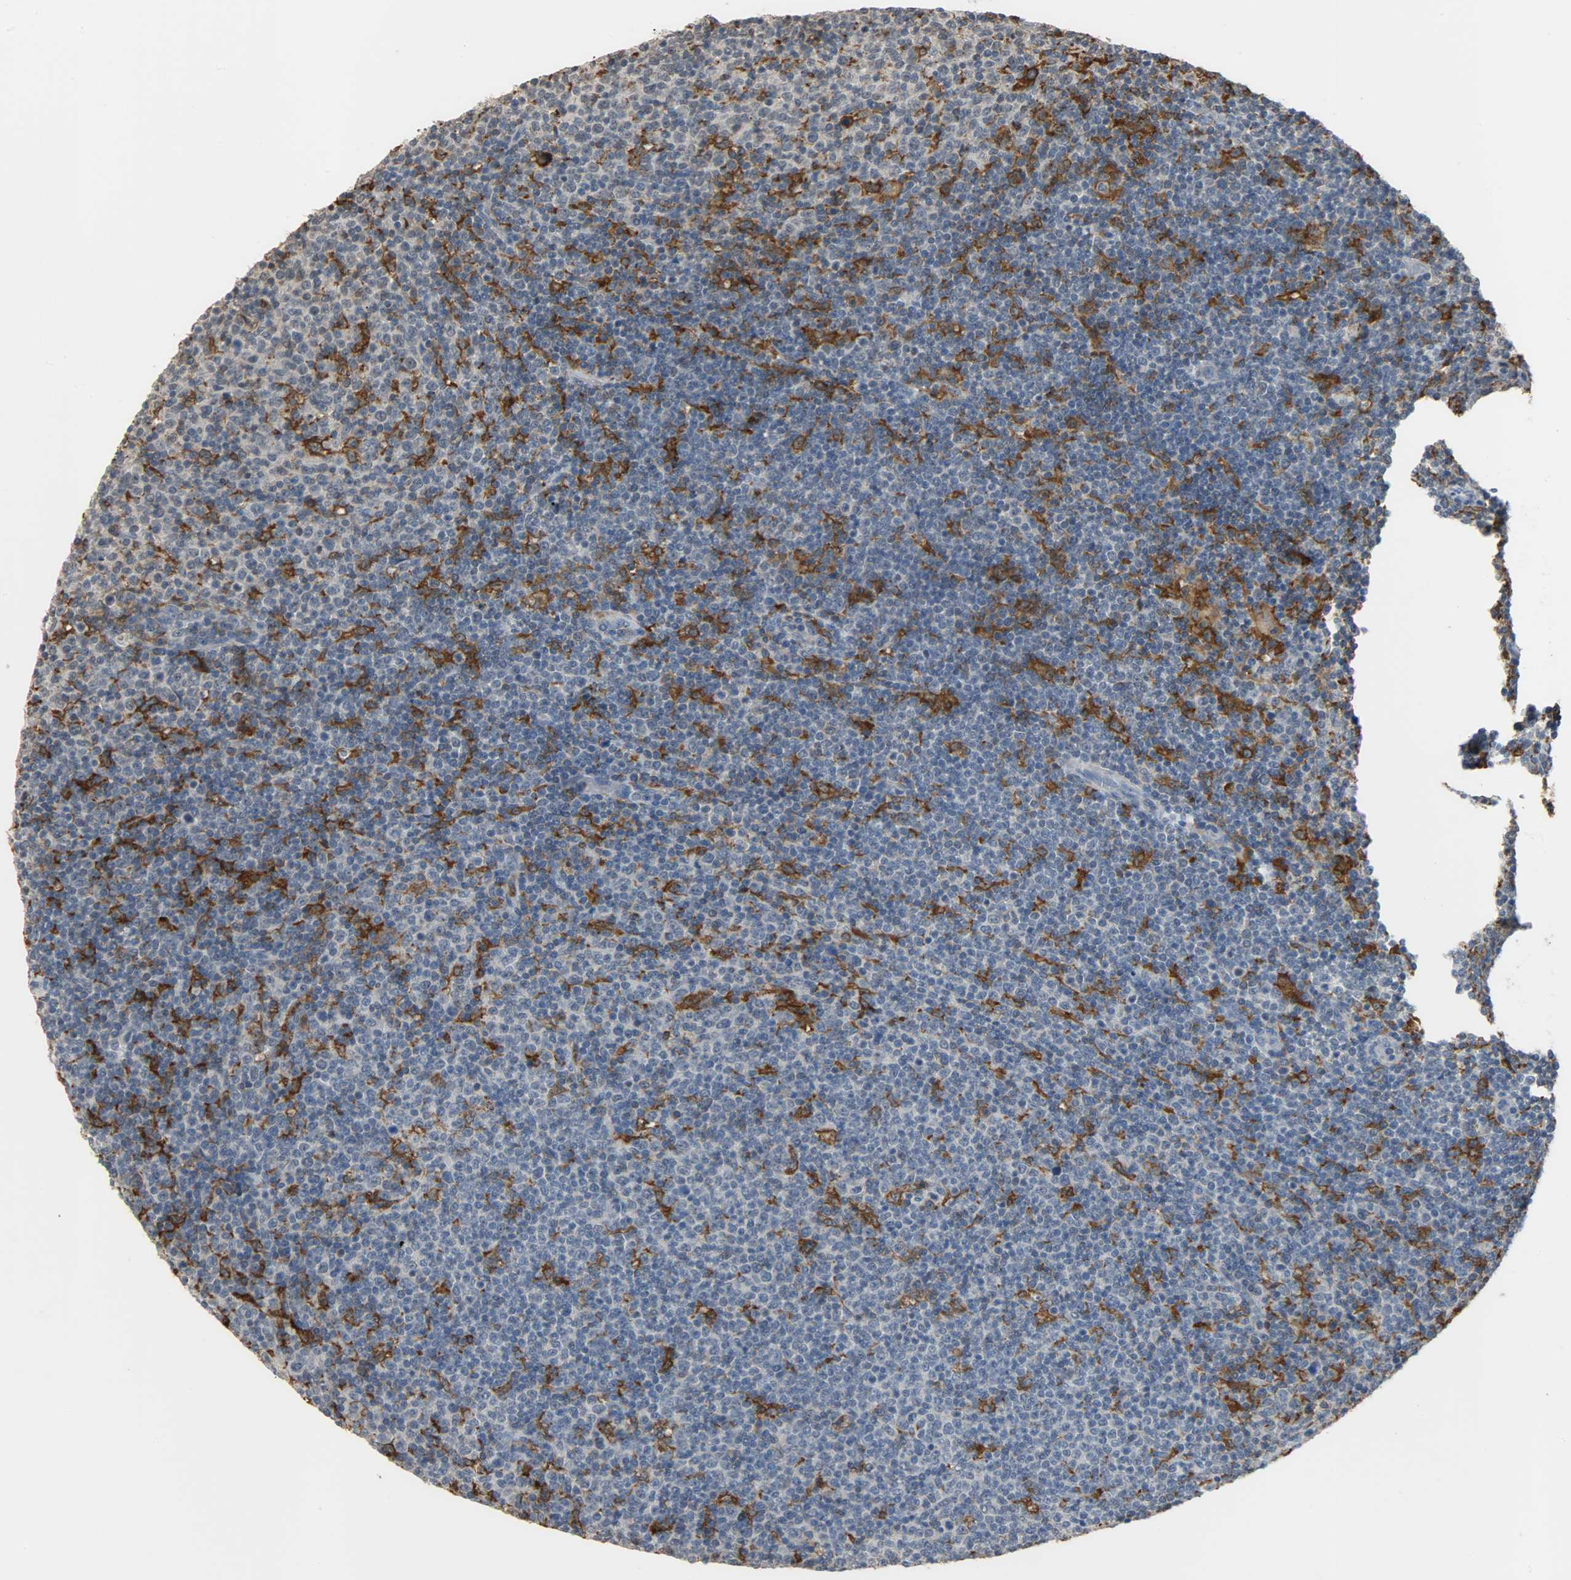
{"staining": {"intensity": "negative", "quantity": "none", "location": "none"}, "tissue": "lymphoma", "cell_type": "Tumor cells", "image_type": "cancer", "snomed": [{"axis": "morphology", "description": "Malignant lymphoma, non-Hodgkin's type, Low grade"}, {"axis": "topography", "description": "Lymph node"}], "caption": "This is a photomicrograph of immunohistochemistry staining of malignant lymphoma, non-Hodgkin's type (low-grade), which shows no positivity in tumor cells.", "gene": "SKAP2", "patient": {"sex": "male", "age": 70}}